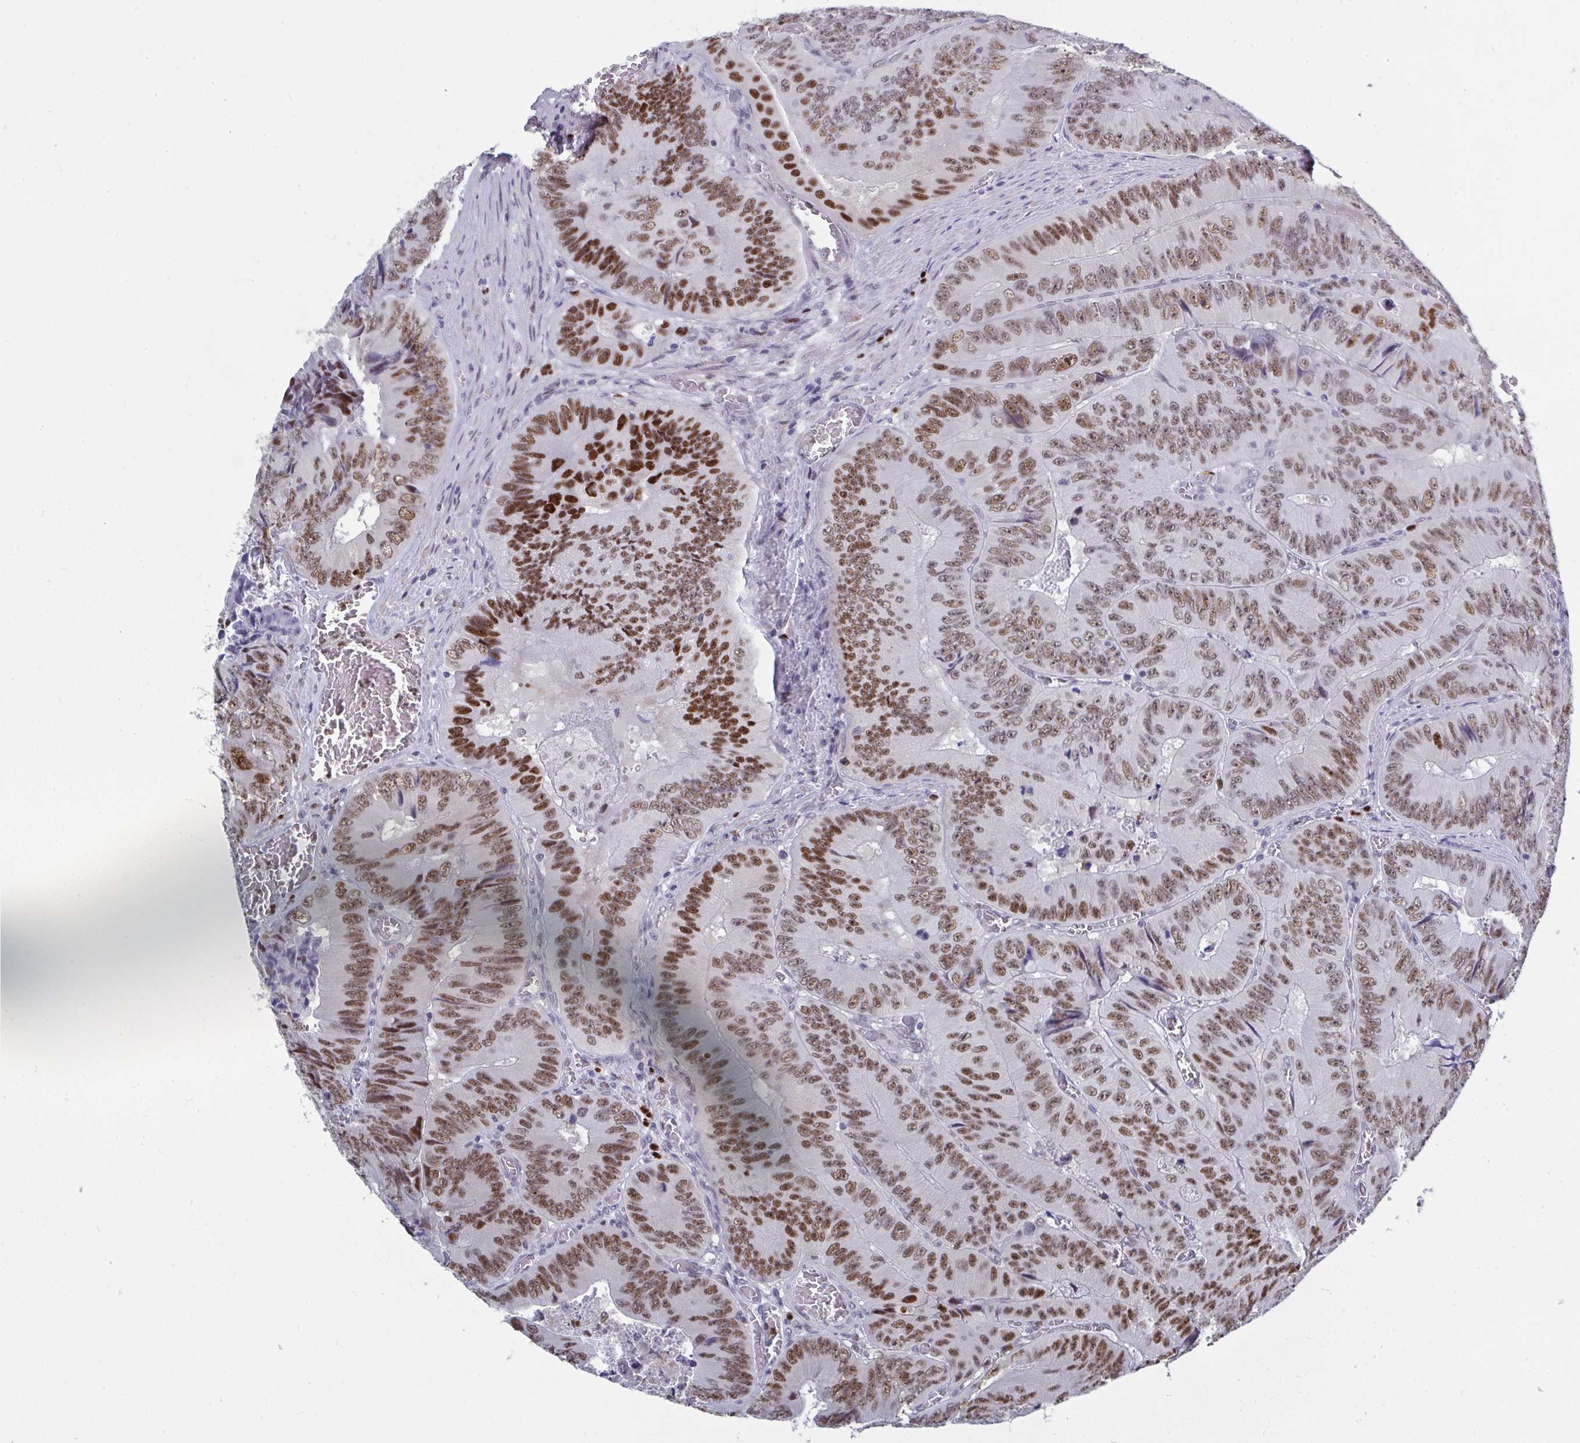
{"staining": {"intensity": "moderate", "quantity": ">75%", "location": "nuclear"}, "tissue": "colorectal cancer", "cell_type": "Tumor cells", "image_type": "cancer", "snomed": [{"axis": "morphology", "description": "Adenocarcinoma, NOS"}, {"axis": "topography", "description": "Colon"}], "caption": "Immunohistochemistry (IHC) (DAB (3,3'-diaminobenzidine)) staining of human colorectal cancer (adenocarcinoma) exhibits moderate nuclear protein expression in approximately >75% of tumor cells.", "gene": "JDP2", "patient": {"sex": "female", "age": 84}}